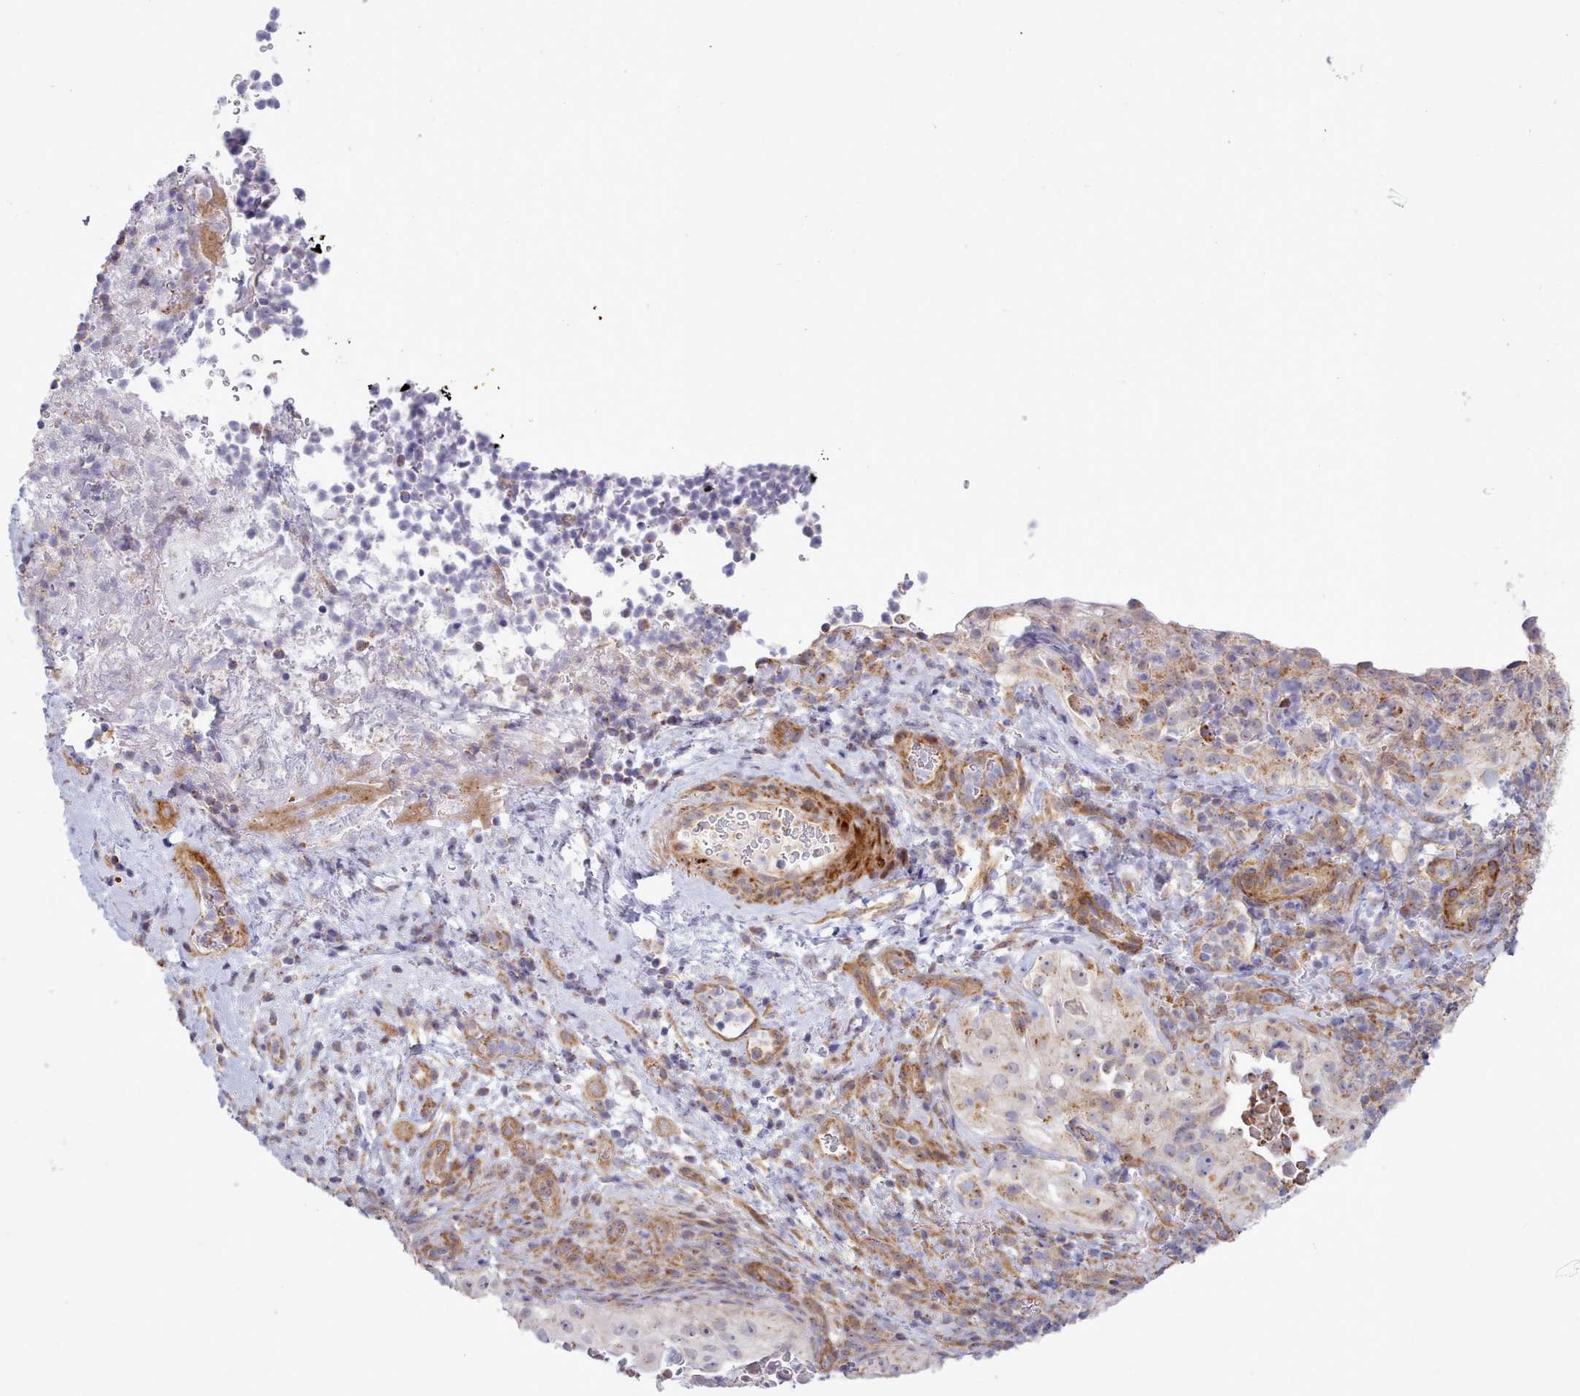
{"staining": {"intensity": "weak", "quantity": "25%-75%", "location": "cytoplasmic/membranous"}, "tissue": "cervical cancer", "cell_type": "Tumor cells", "image_type": "cancer", "snomed": [{"axis": "morphology", "description": "Squamous cell carcinoma, NOS"}, {"axis": "topography", "description": "Cervix"}], "caption": "Weak cytoplasmic/membranous protein staining is seen in approximately 25%-75% of tumor cells in cervical squamous cell carcinoma.", "gene": "MRPL21", "patient": {"sex": "female", "age": 52}}